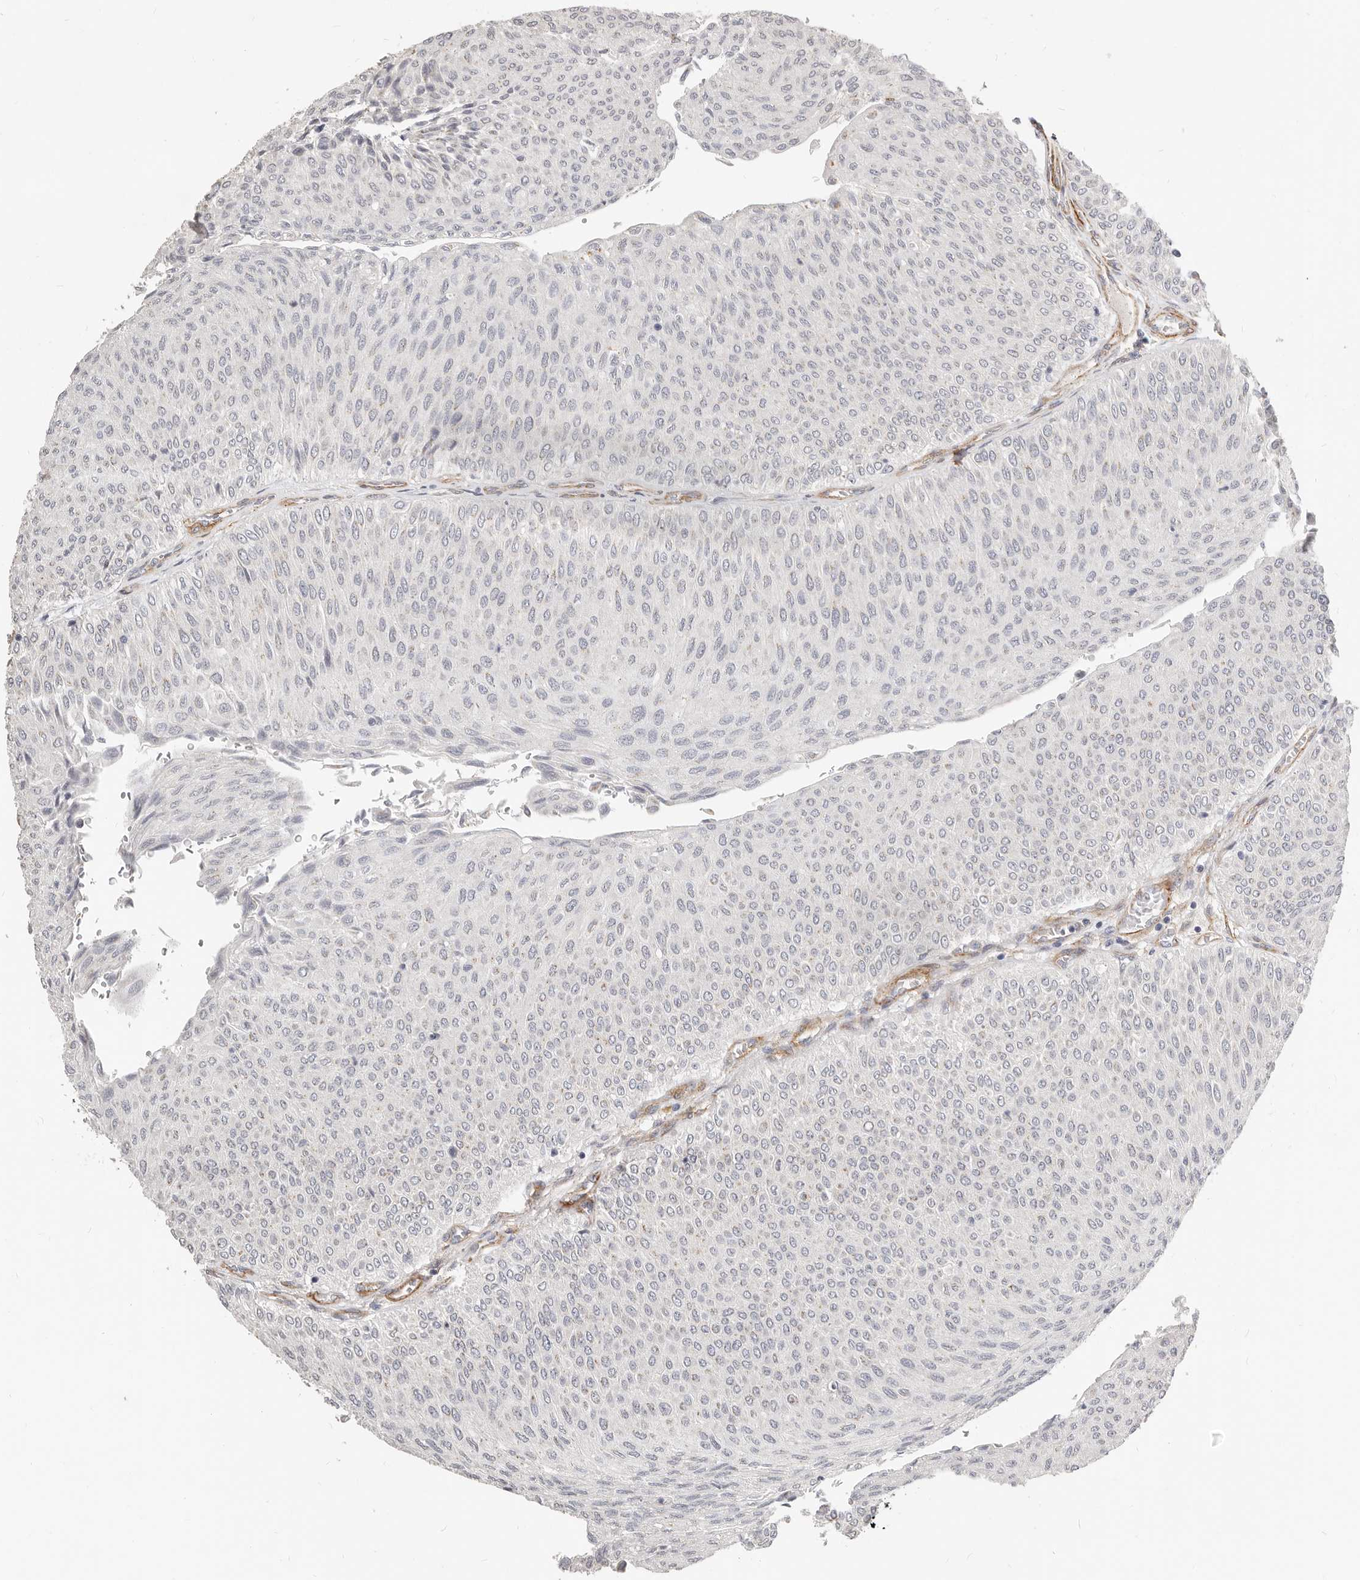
{"staining": {"intensity": "negative", "quantity": "none", "location": "none"}, "tissue": "urothelial cancer", "cell_type": "Tumor cells", "image_type": "cancer", "snomed": [{"axis": "morphology", "description": "Urothelial carcinoma, Low grade"}, {"axis": "topography", "description": "Urinary bladder"}], "caption": "DAB immunohistochemical staining of human urothelial carcinoma (low-grade) exhibits no significant expression in tumor cells.", "gene": "RABAC1", "patient": {"sex": "male", "age": 78}}